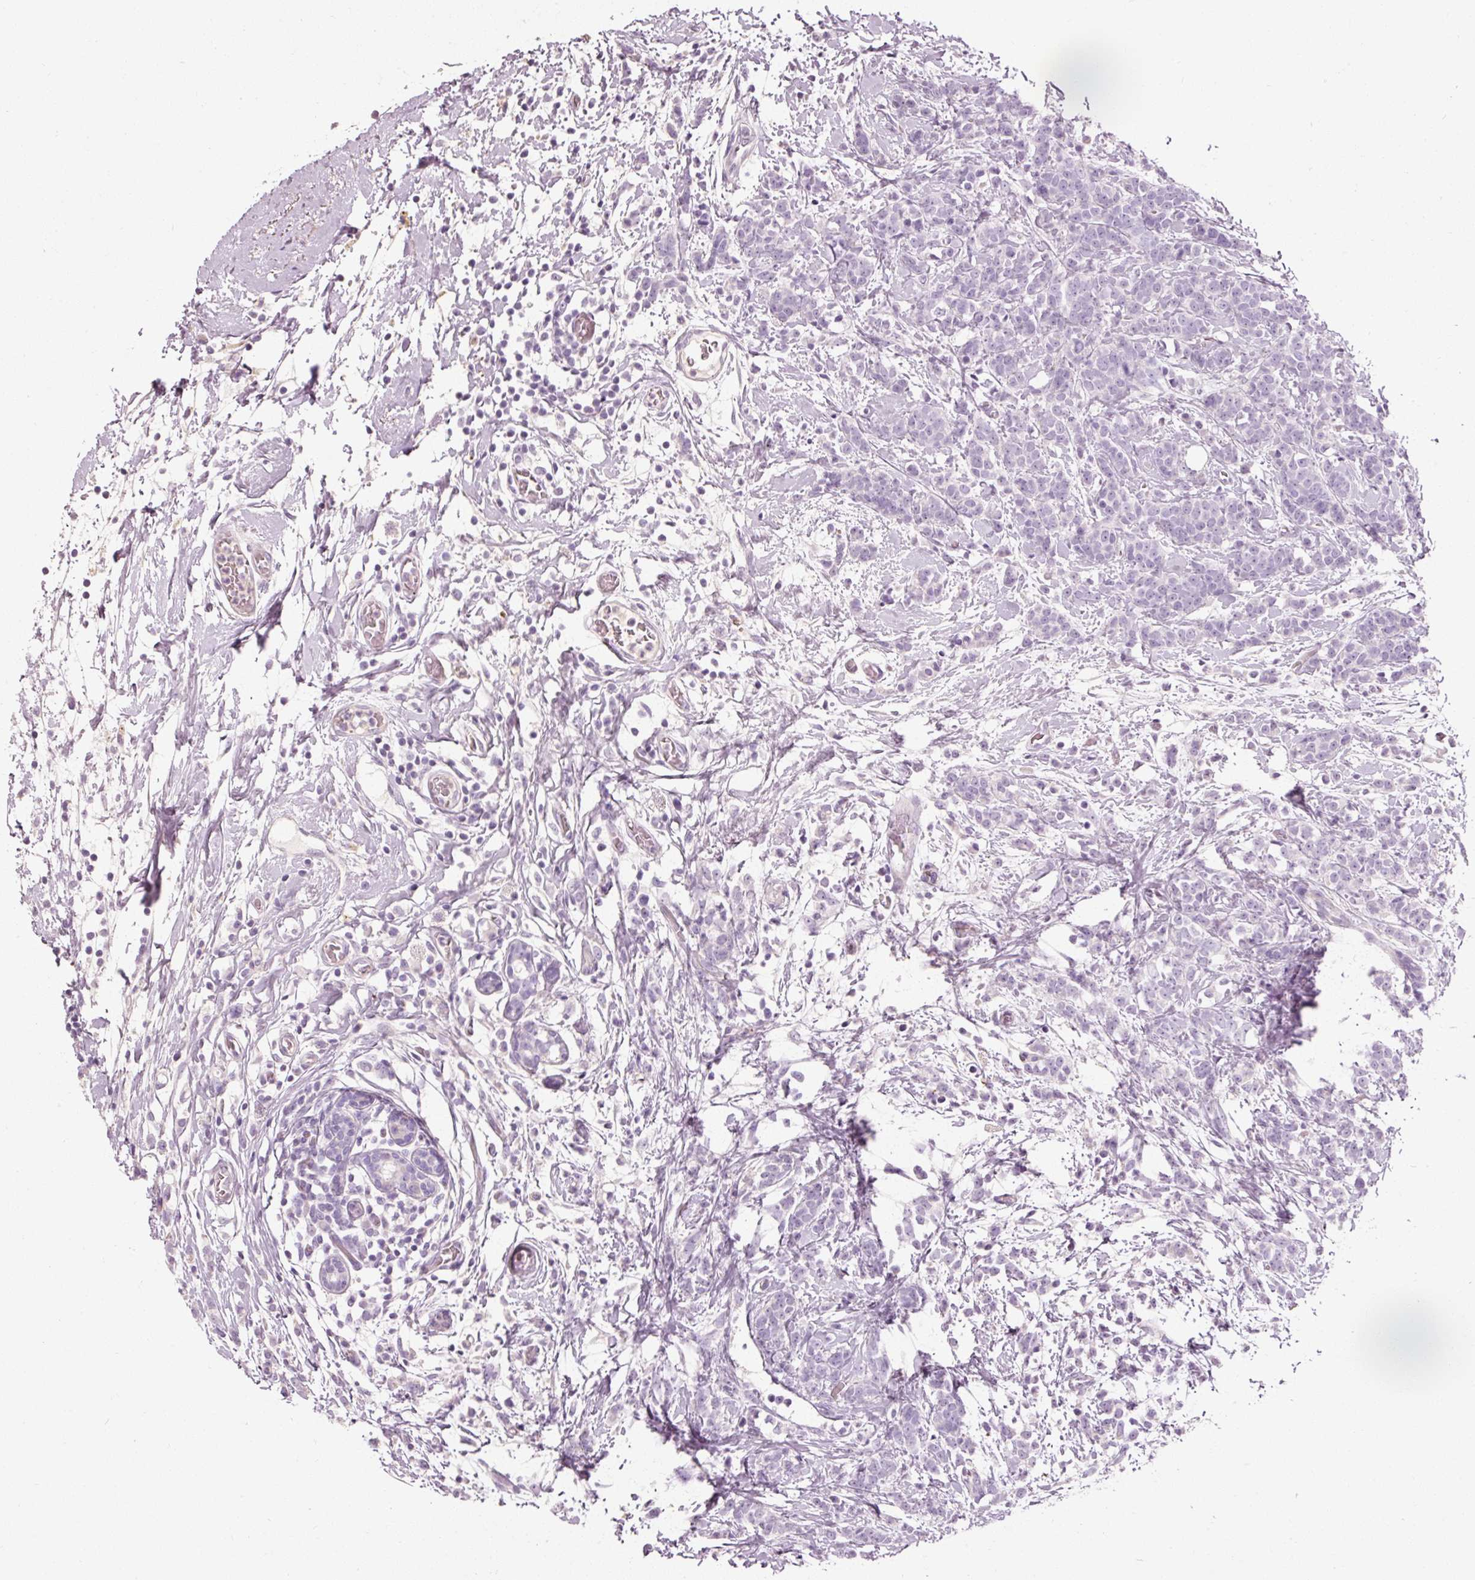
{"staining": {"intensity": "negative", "quantity": "none", "location": "none"}, "tissue": "breast cancer", "cell_type": "Tumor cells", "image_type": "cancer", "snomed": [{"axis": "morphology", "description": "Lobular carcinoma"}, {"axis": "topography", "description": "Breast"}], "caption": "Image shows no significant protein expression in tumor cells of lobular carcinoma (breast).", "gene": "MUC5AC", "patient": {"sex": "female", "age": 58}}